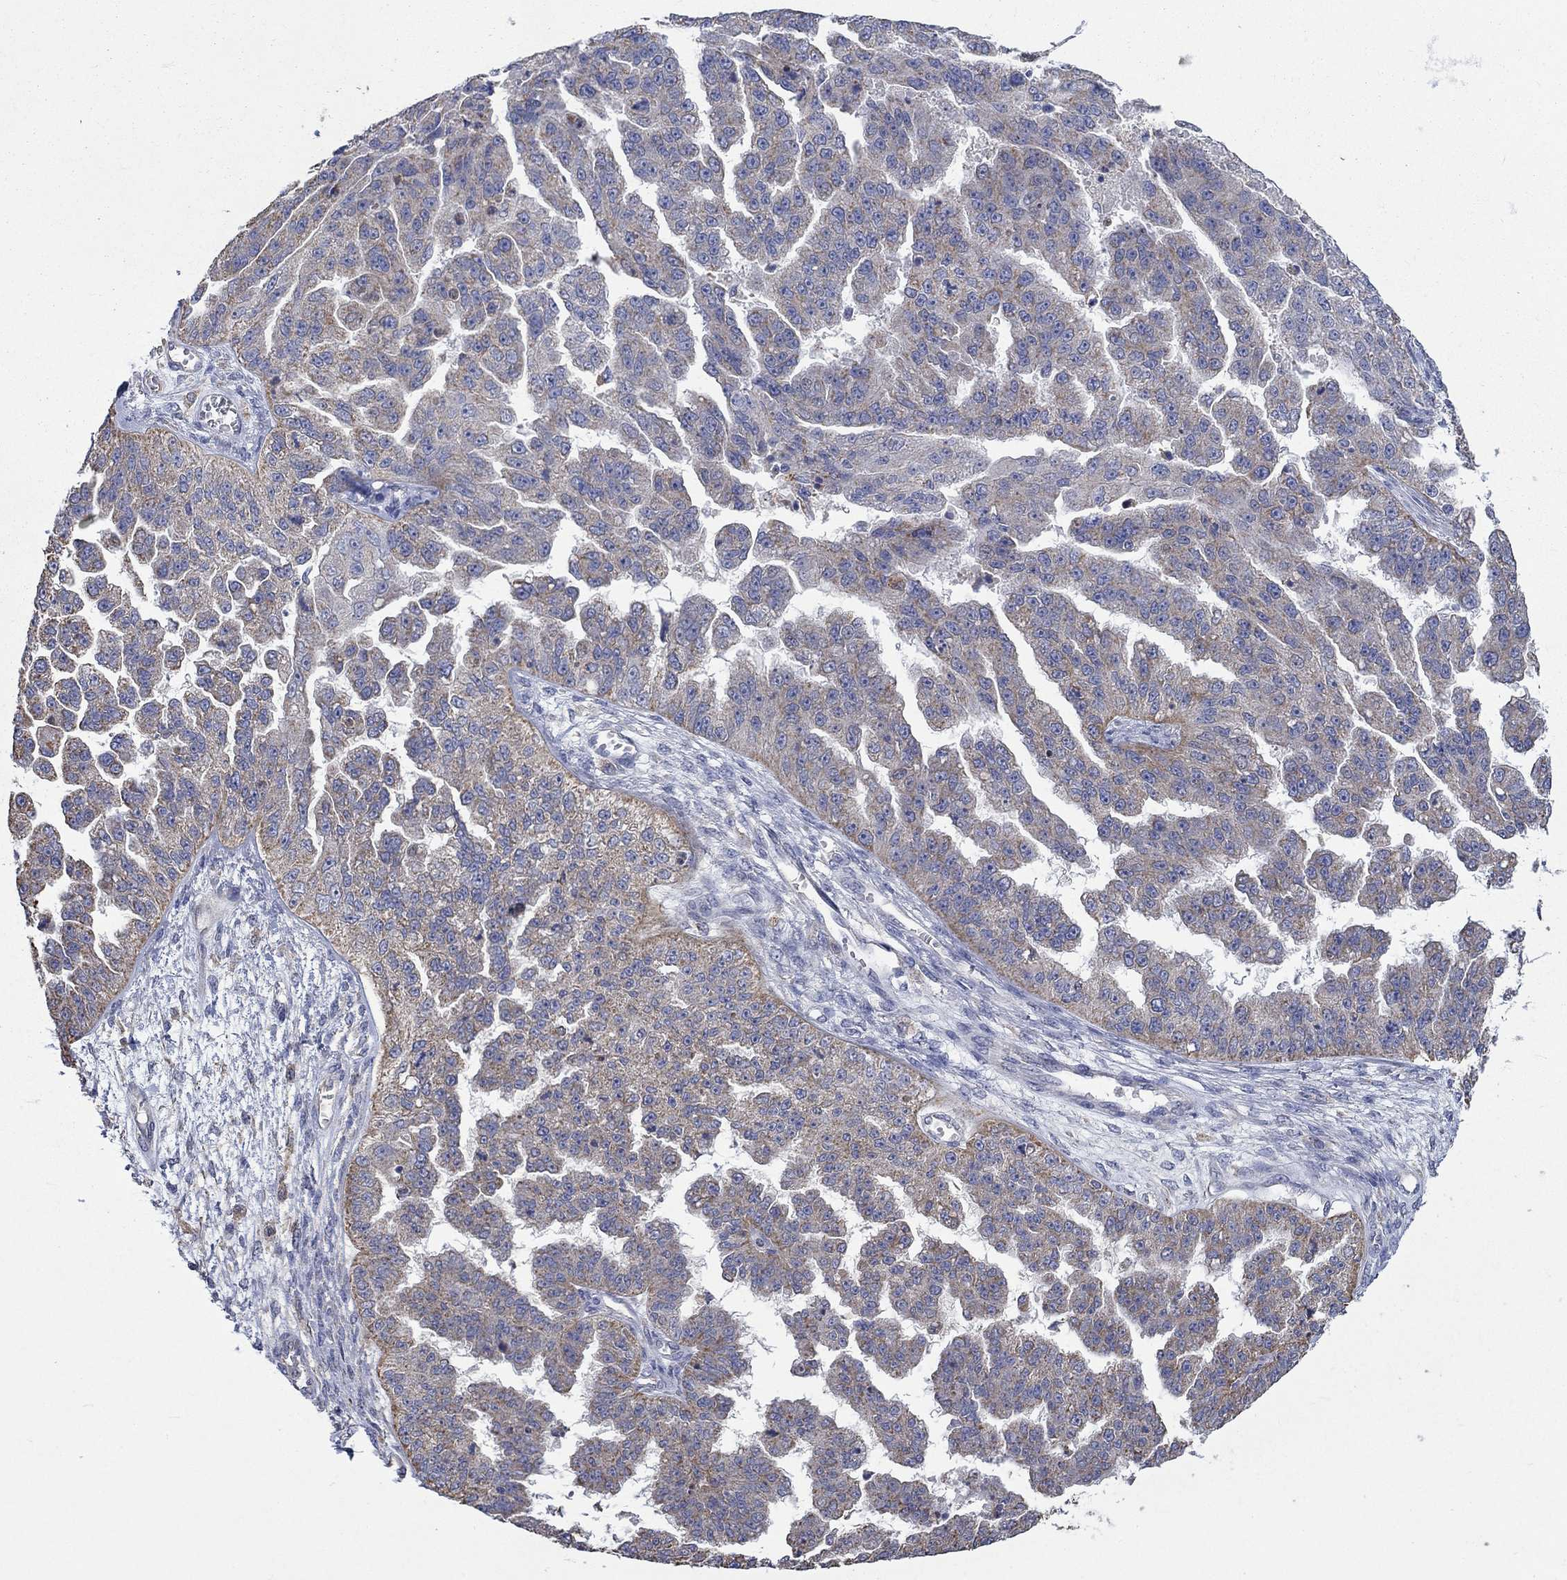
{"staining": {"intensity": "weak", "quantity": "<25%", "location": "cytoplasmic/membranous"}, "tissue": "ovarian cancer", "cell_type": "Tumor cells", "image_type": "cancer", "snomed": [{"axis": "morphology", "description": "Cystadenocarcinoma, serous, NOS"}, {"axis": "topography", "description": "Ovary"}], "caption": "Tumor cells show no significant expression in serous cystadenocarcinoma (ovarian).", "gene": "UGT8", "patient": {"sex": "female", "age": 58}}